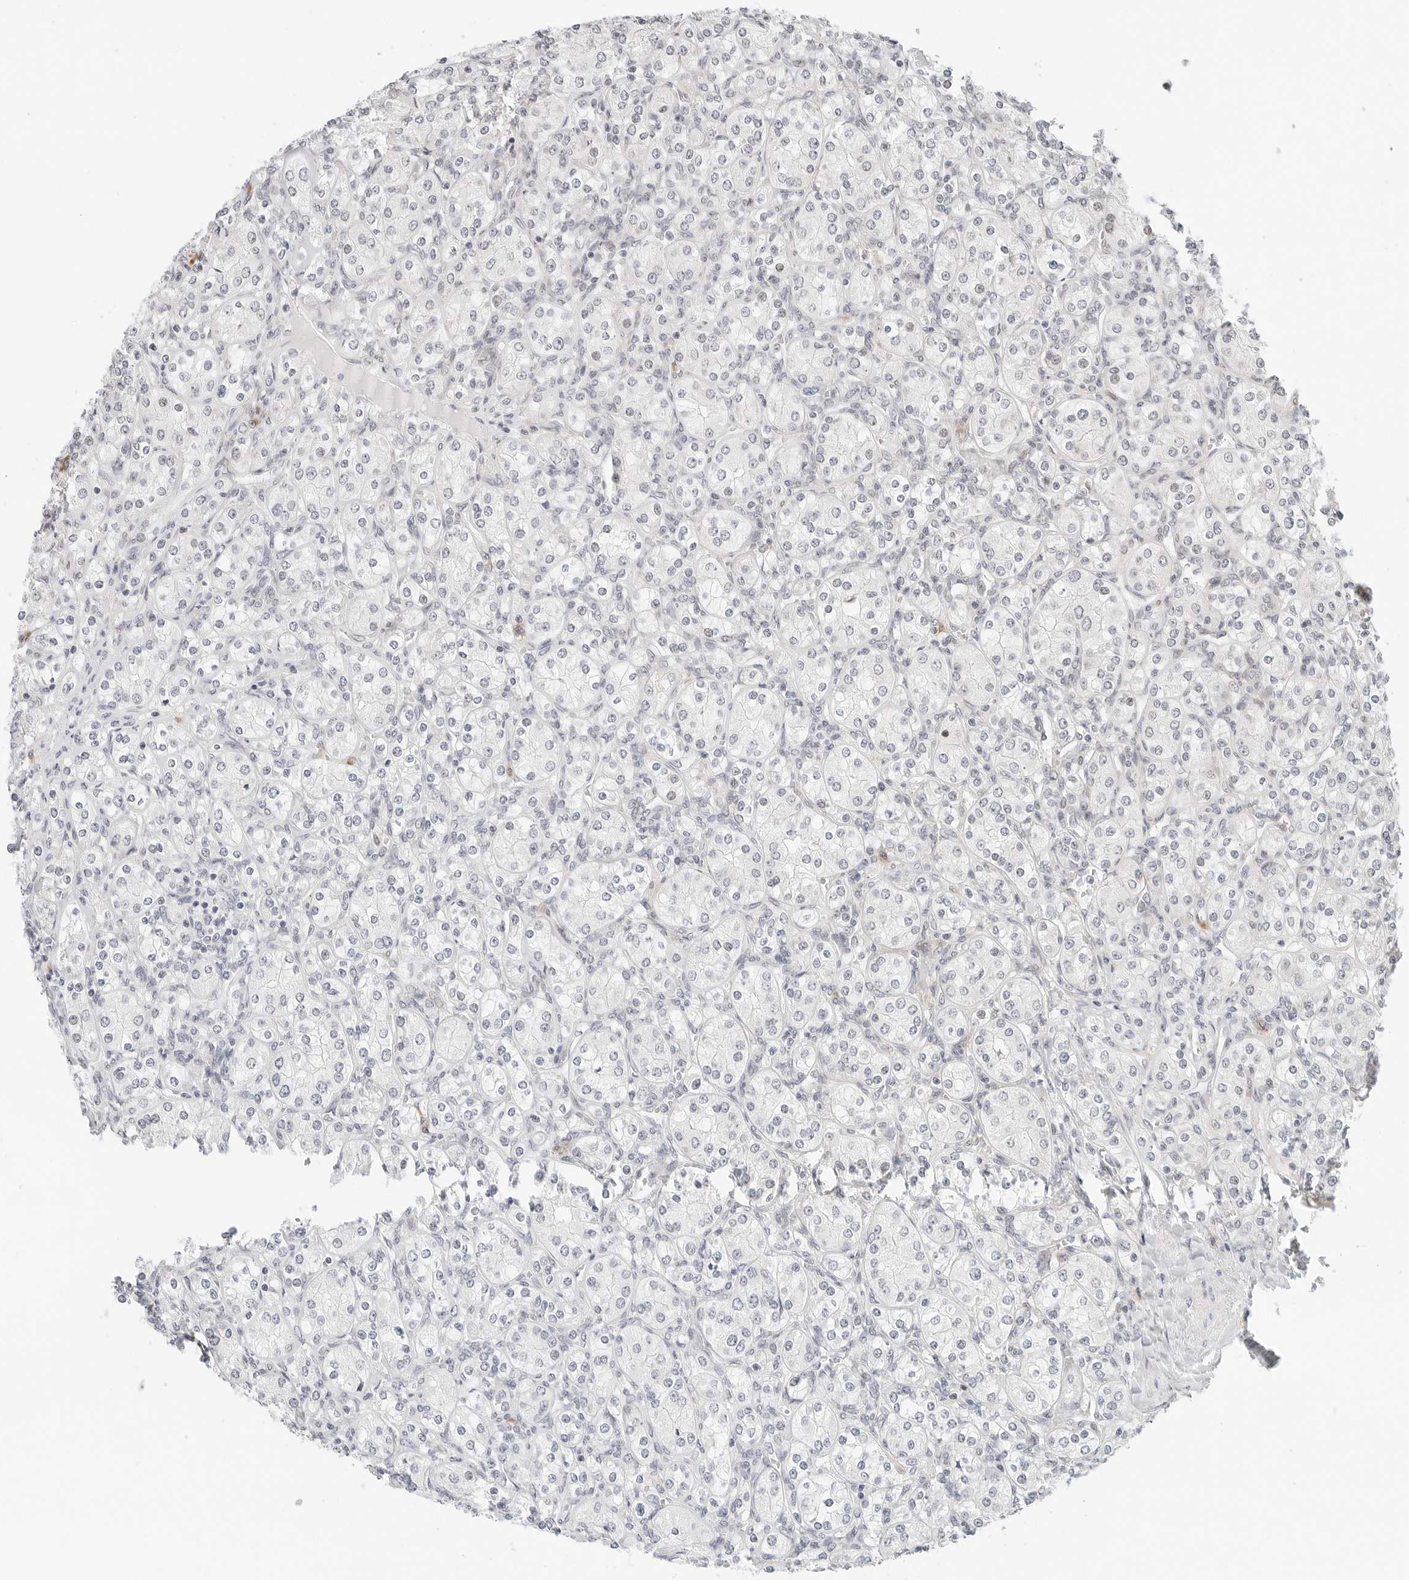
{"staining": {"intensity": "negative", "quantity": "none", "location": "none"}, "tissue": "renal cancer", "cell_type": "Tumor cells", "image_type": "cancer", "snomed": [{"axis": "morphology", "description": "Adenocarcinoma, NOS"}, {"axis": "topography", "description": "Kidney"}], "caption": "A histopathology image of adenocarcinoma (renal) stained for a protein exhibits no brown staining in tumor cells. Nuclei are stained in blue.", "gene": "PARP10", "patient": {"sex": "male", "age": 77}}